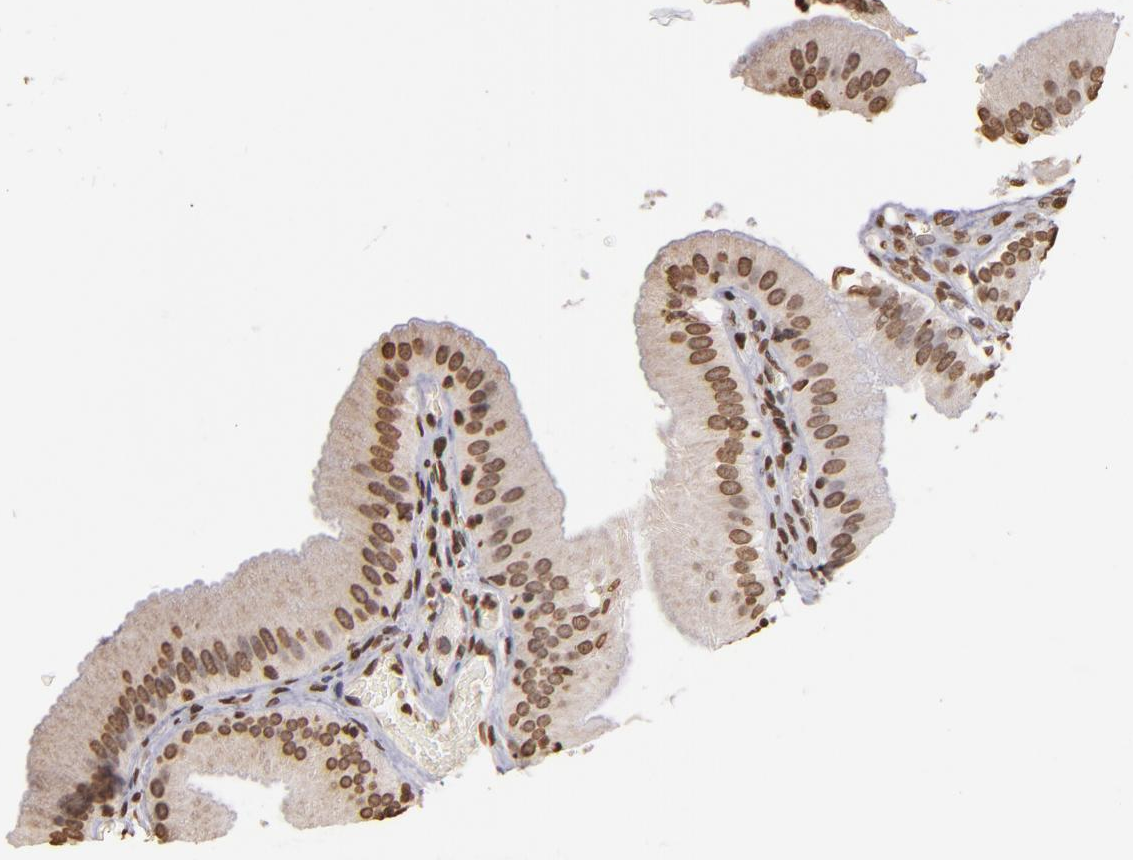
{"staining": {"intensity": "moderate", "quantity": ">75%", "location": "nuclear"}, "tissue": "gallbladder", "cell_type": "Glandular cells", "image_type": "normal", "snomed": [{"axis": "morphology", "description": "Normal tissue, NOS"}, {"axis": "topography", "description": "Gallbladder"}], "caption": "Immunohistochemical staining of unremarkable human gallbladder displays medium levels of moderate nuclear positivity in approximately >75% of glandular cells.", "gene": "LBX1", "patient": {"sex": "female", "age": 24}}